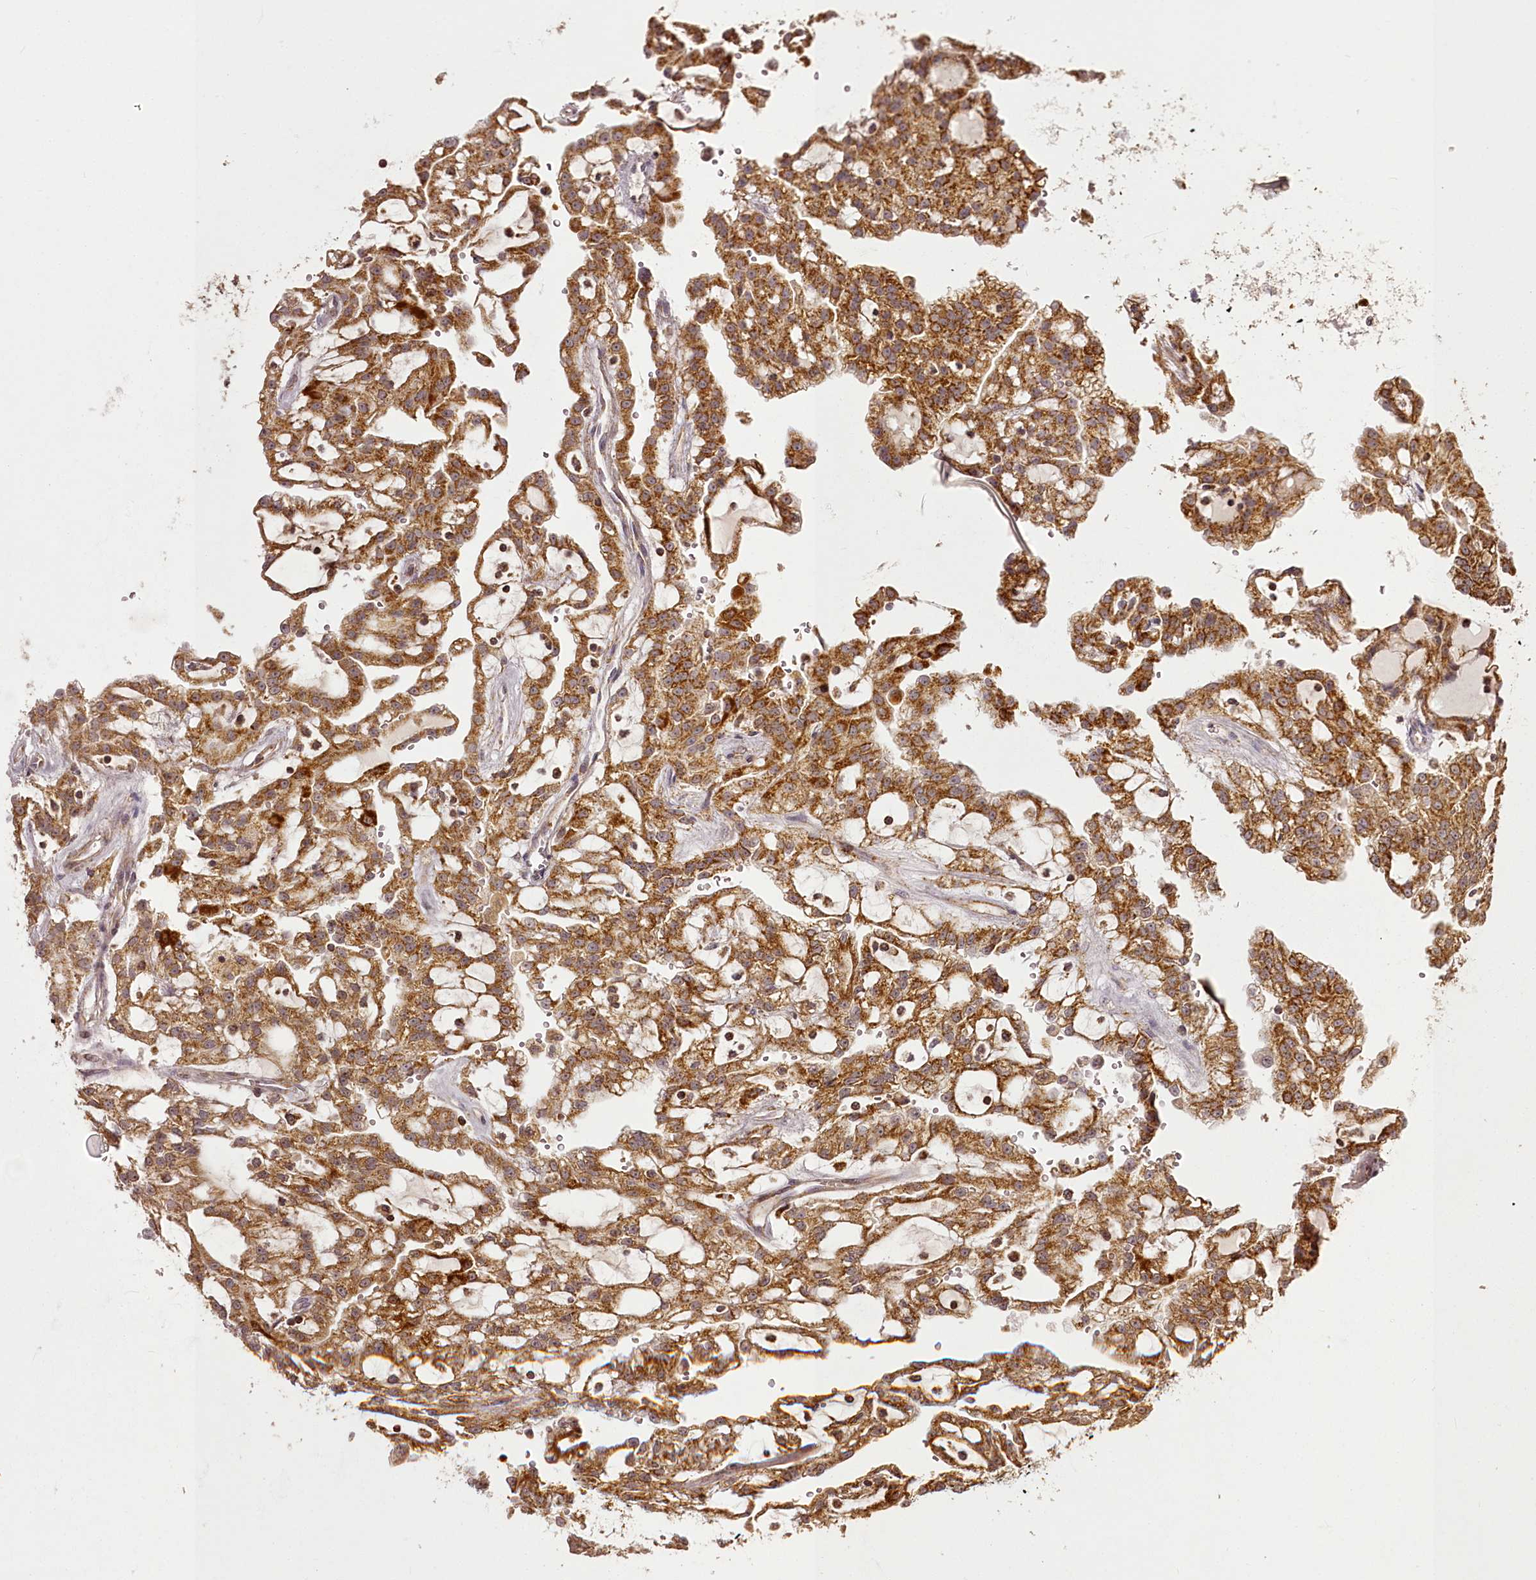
{"staining": {"intensity": "moderate", "quantity": ">75%", "location": "cytoplasmic/membranous"}, "tissue": "renal cancer", "cell_type": "Tumor cells", "image_type": "cancer", "snomed": [{"axis": "morphology", "description": "Adenocarcinoma, NOS"}, {"axis": "topography", "description": "Kidney"}], "caption": "Immunohistochemistry (IHC) micrograph of neoplastic tissue: human renal cancer (adenocarcinoma) stained using immunohistochemistry exhibits medium levels of moderate protein expression localized specifically in the cytoplasmic/membranous of tumor cells, appearing as a cytoplasmic/membranous brown color.", "gene": "CHCHD2", "patient": {"sex": "male", "age": 63}}